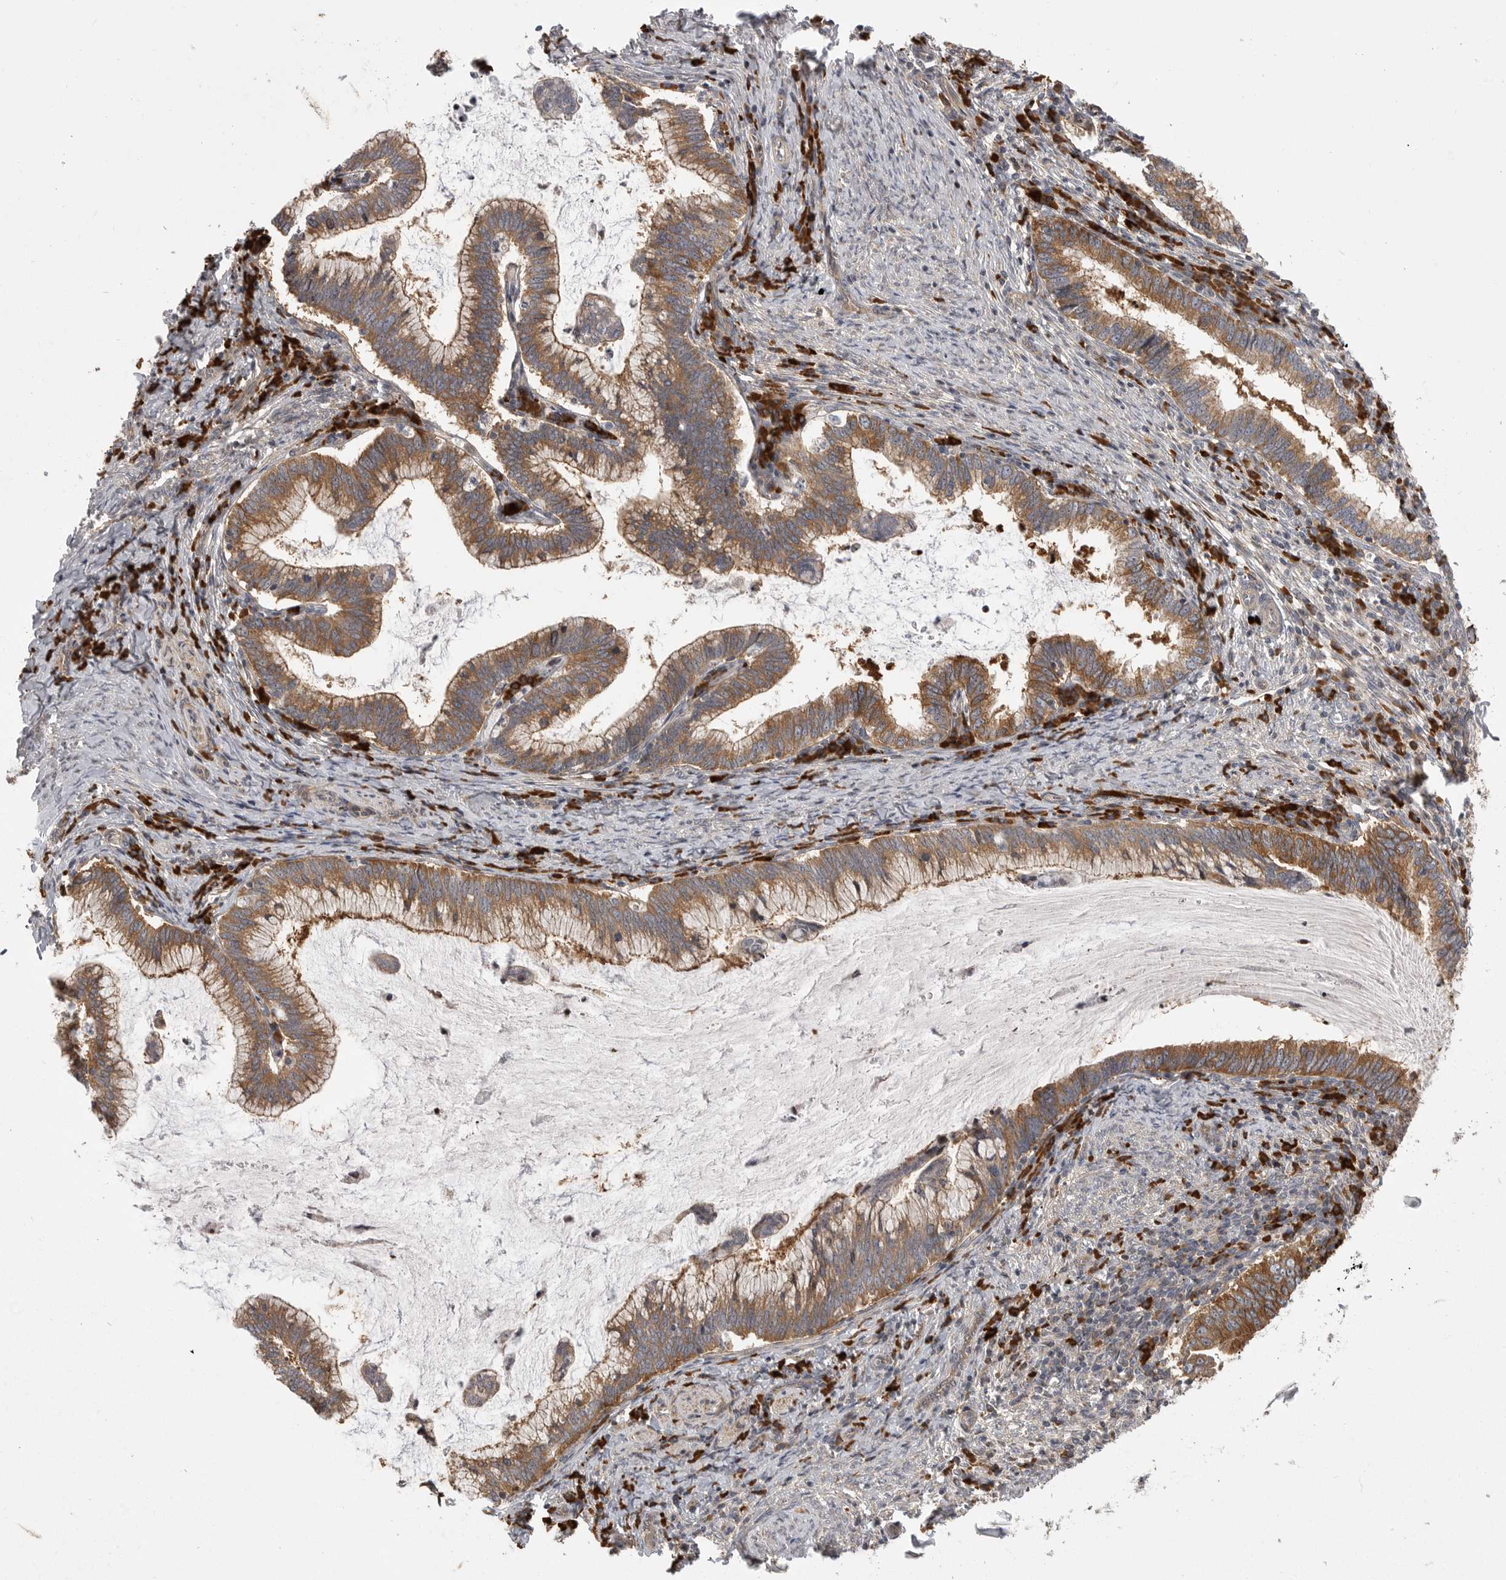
{"staining": {"intensity": "moderate", "quantity": ">75%", "location": "cytoplasmic/membranous"}, "tissue": "cervical cancer", "cell_type": "Tumor cells", "image_type": "cancer", "snomed": [{"axis": "morphology", "description": "Adenocarcinoma, NOS"}, {"axis": "topography", "description": "Cervix"}], "caption": "Immunohistochemistry (IHC) staining of cervical adenocarcinoma, which demonstrates medium levels of moderate cytoplasmic/membranous staining in approximately >75% of tumor cells indicating moderate cytoplasmic/membranous protein expression. The staining was performed using DAB (brown) for protein detection and nuclei were counterstained in hematoxylin (blue).", "gene": "OXR1", "patient": {"sex": "female", "age": 36}}